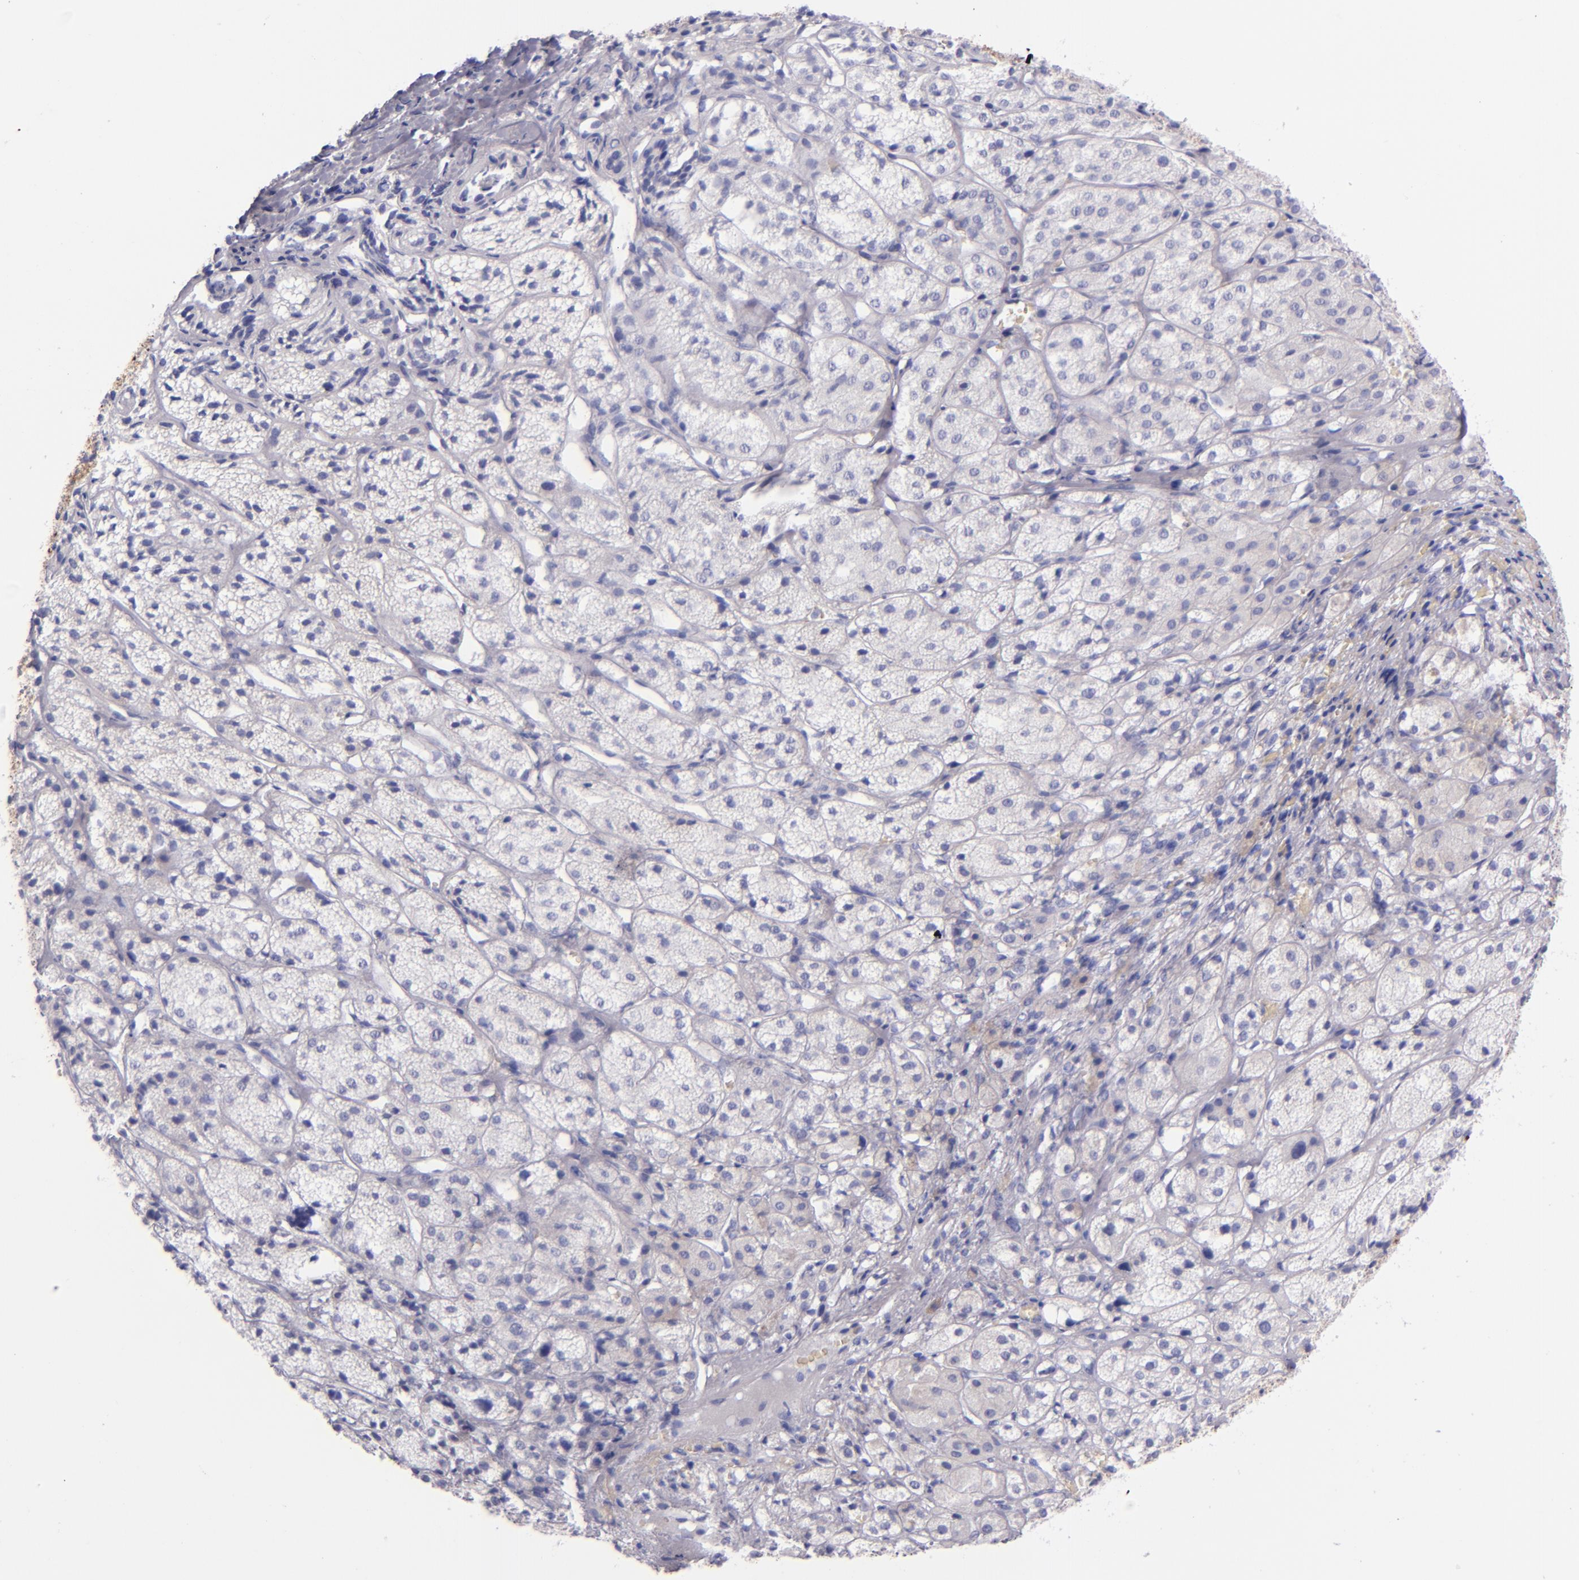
{"staining": {"intensity": "negative", "quantity": "none", "location": "none"}, "tissue": "adrenal gland", "cell_type": "Glandular cells", "image_type": "normal", "snomed": [{"axis": "morphology", "description": "Normal tissue, NOS"}, {"axis": "topography", "description": "Adrenal gland"}], "caption": "Image shows no protein expression in glandular cells of normal adrenal gland. (DAB (3,3'-diaminobenzidine) IHC, high magnification).", "gene": "SFTPA2", "patient": {"sex": "female", "age": 71}}